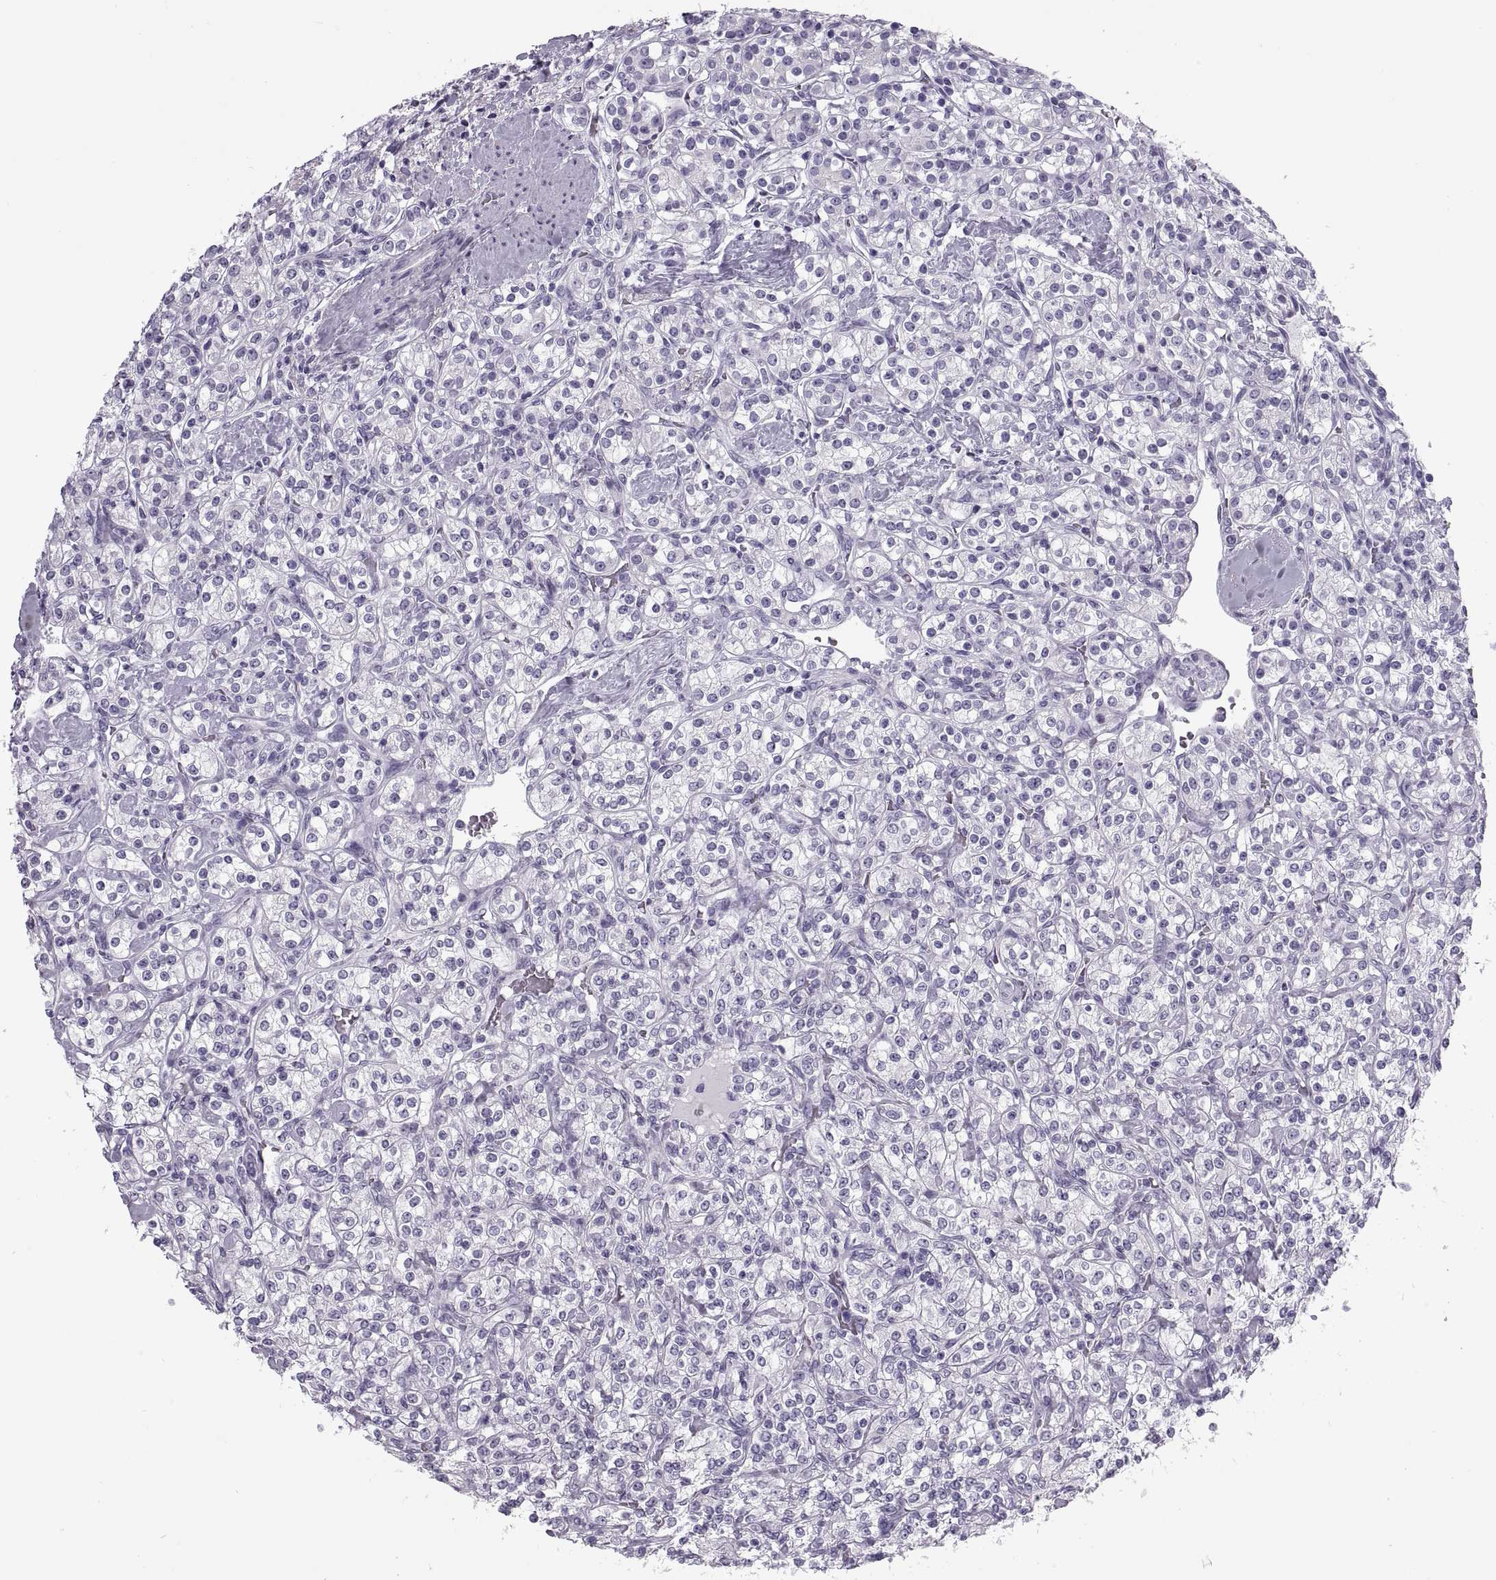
{"staining": {"intensity": "negative", "quantity": "none", "location": "none"}, "tissue": "renal cancer", "cell_type": "Tumor cells", "image_type": "cancer", "snomed": [{"axis": "morphology", "description": "Adenocarcinoma, NOS"}, {"axis": "topography", "description": "Kidney"}], "caption": "This is an immunohistochemistry (IHC) image of renal cancer (adenocarcinoma). There is no positivity in tumor cells.", "gene": "RLBP1", "patient": {"sex": "male", "age": 77}}